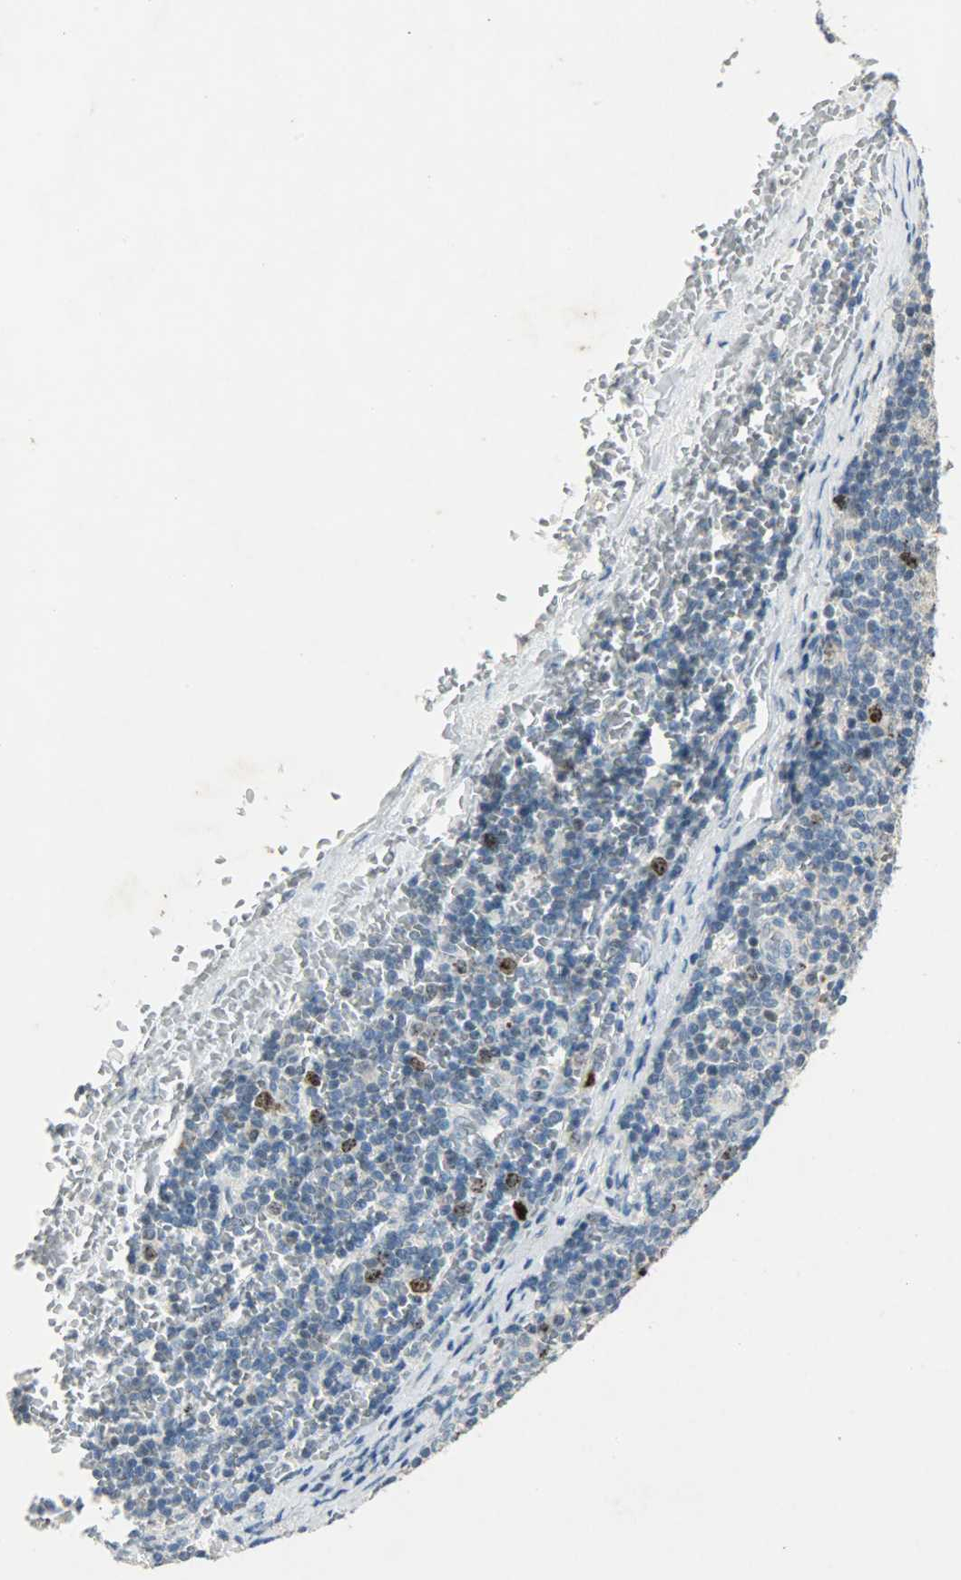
{"staining": {"intensity": "strong", "quantity": "<25%", "location": "nuclear"}, "tissue": "lymph node", "cell_type": "Non-germinal center cells", "image_type": "normal", "snomed": [{"axis": "morphology", "description": "Normal tissue, NOS"}, {"axis": "topography", "description": "Lymph node"}, {"axis": "topography", "description": "Salivary gland"}], "caption": "Strong nuclear staining for a protein is identified in about <25% of non-germinal center cells of unremarkable lymph node using immunohistochemistry.", "gene": "AURKB", "patient": {"sex": "male", "age": 8}}